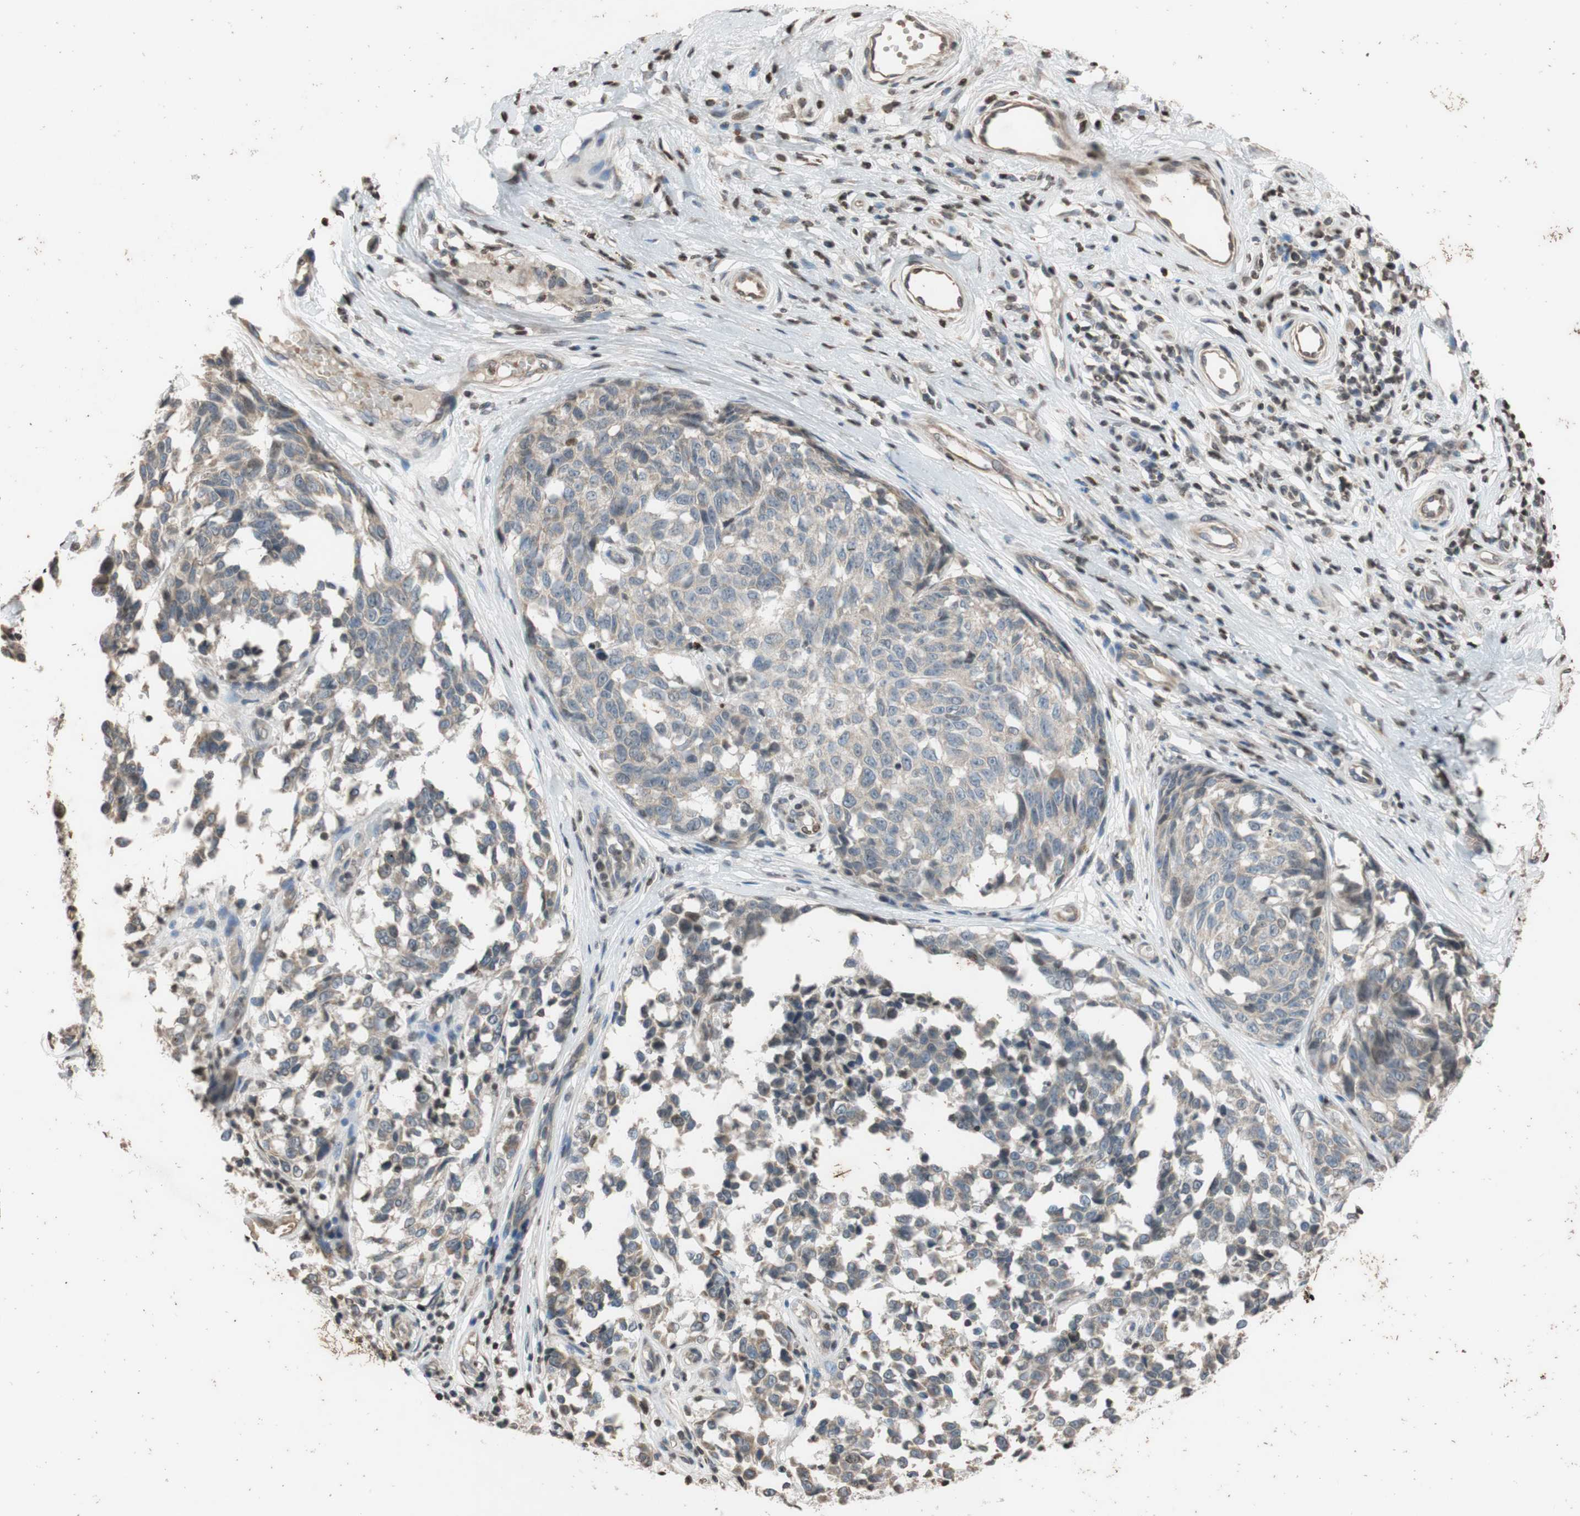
{"staining": {"intensity": "weak", "quantity": "<25%", "location": "cytoplasmic/membranous"}, "tissue": "melanoma", "cell_type": "Tumor cells", "image_type": "cancer", "snomed": [{"axis": "morphology", "description": "Malignant melanoma, NOS"}, {"axis": "topography", "description": "Skin"}], "caption": "This micrograph is of melanoma stained with immunohistochemistry (IHC) to label a protein in brown with the nuclei are counter-stained blue. There is no staining in tumor cells.", "gene": "MCM6", "patient": {"sex": "female", "age": 64}}